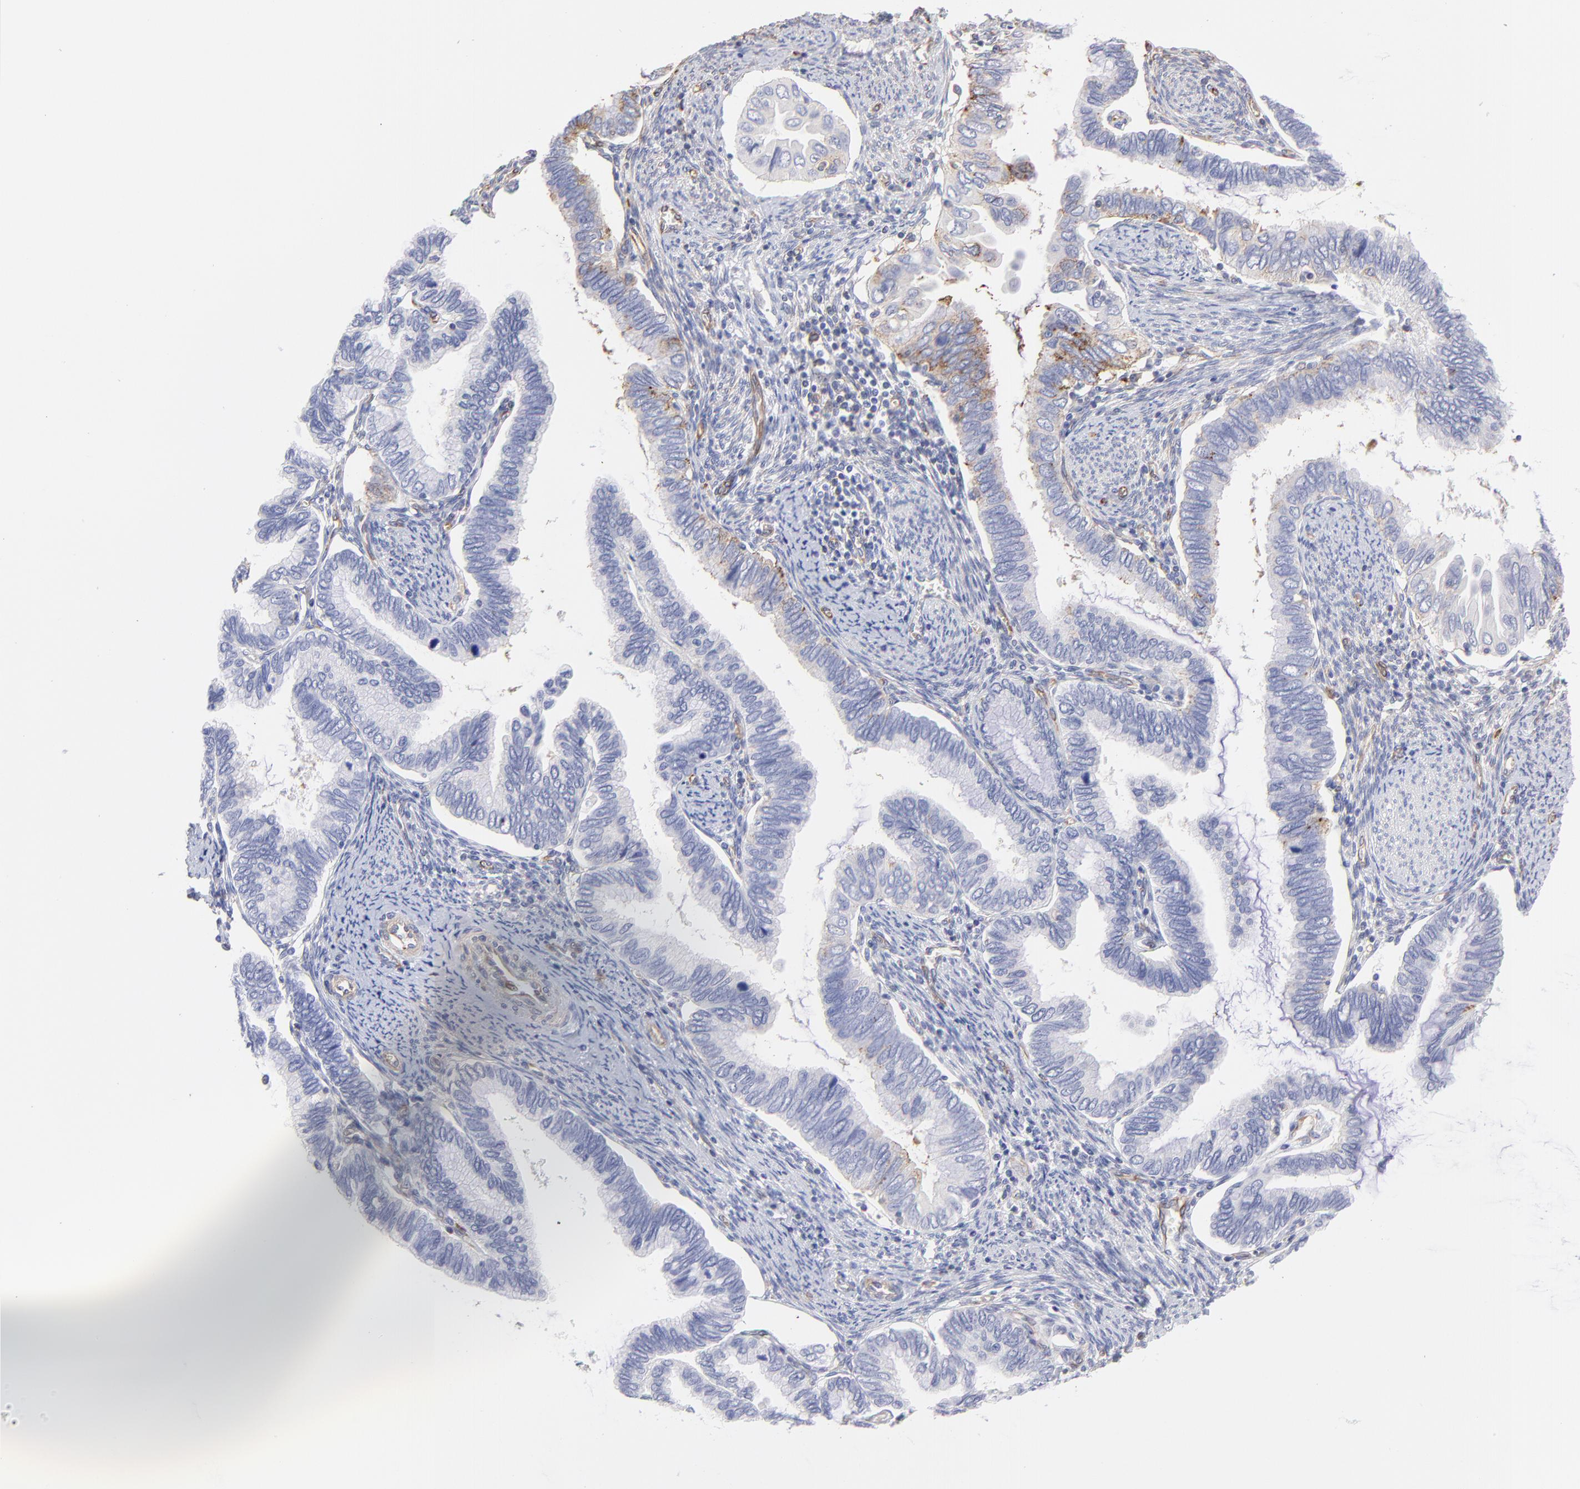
{"staining": {"intensity": "moderate", "quantity": "<25%", "location": "cytoplasmic/membranous"}, "tissue": "cervical cancer", "cell_type": "Tumor cells", "image_type": "cancer", "snomed": [{"axis": "morphology", "description": "Adenocarcinoma, NOS"}, {"axis": "topography", "description": "Cervix"}], "caption": "High-magnification brightfield microscopy of cervical cancer stained with DAB (3,3'-diaminobenzidine) (brown) and counterstained with hematoxylin (blue). tumor cells exhibit moderate cytoplasmic/membranous staining is identified in approximately<25% of cells.", "gene": "COX8C", "patient": {"sex": "female", "age": 49}}